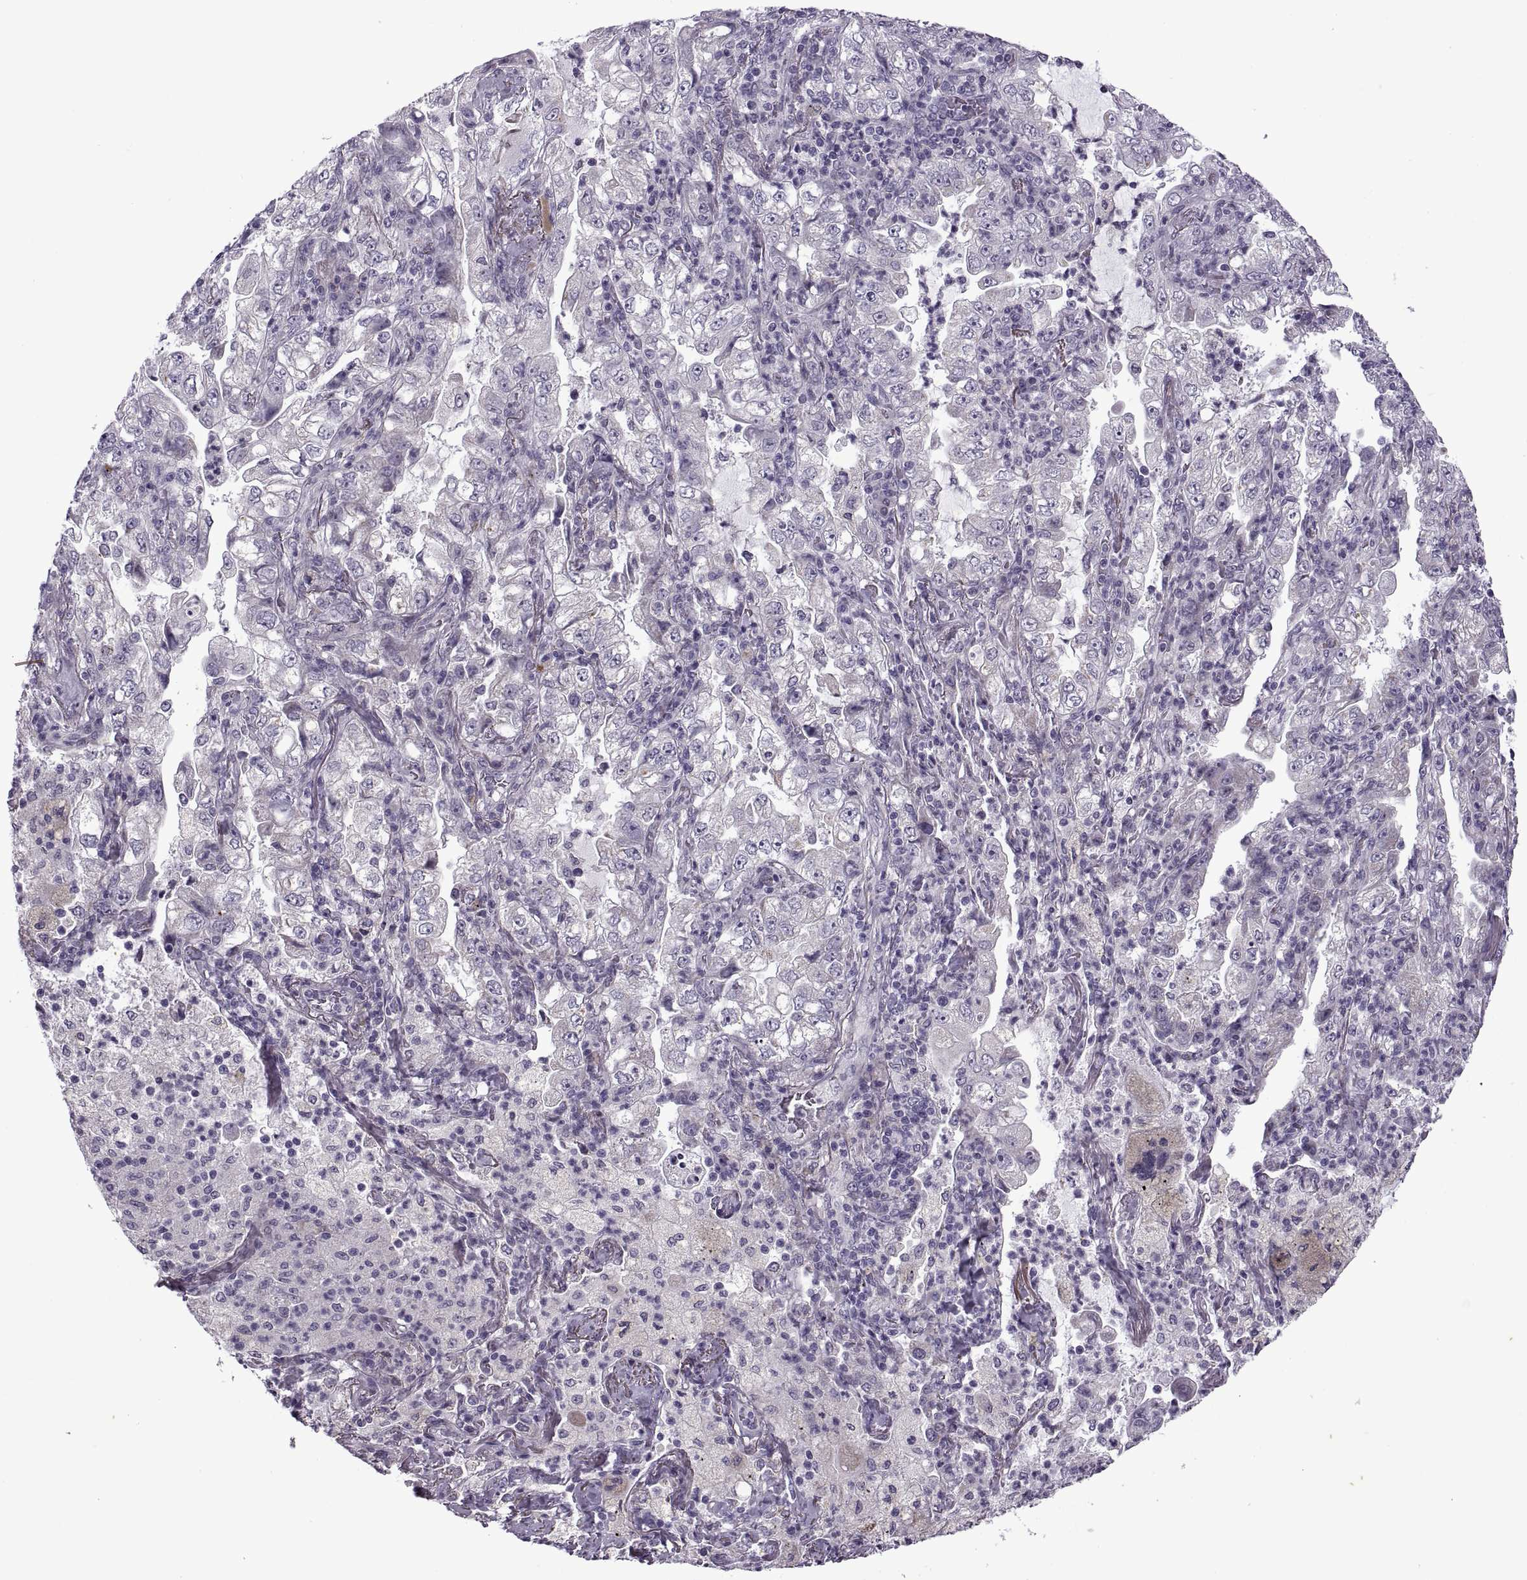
{"staining": {"intensity": "negative", "quantity": "none", "location": "none"}, "tissue": "lung cancer", "cell_type": "Tumor cells", "image_type": "cancer", "snomed": [{"axis": "morphology", "description": "Adenocarcinoma, NOS"}, {"axis": "topography", "description": "Lung"}], "caption": "An immunohistochemistry (IHC) histopathology image of lung cancer (adenocarcinoma) is shown. There is no staining in tumor cells of lung cancer (adenocarcinoma).", "gene": "RIPK4", "patient": {"sex": "female", "age": 73}}